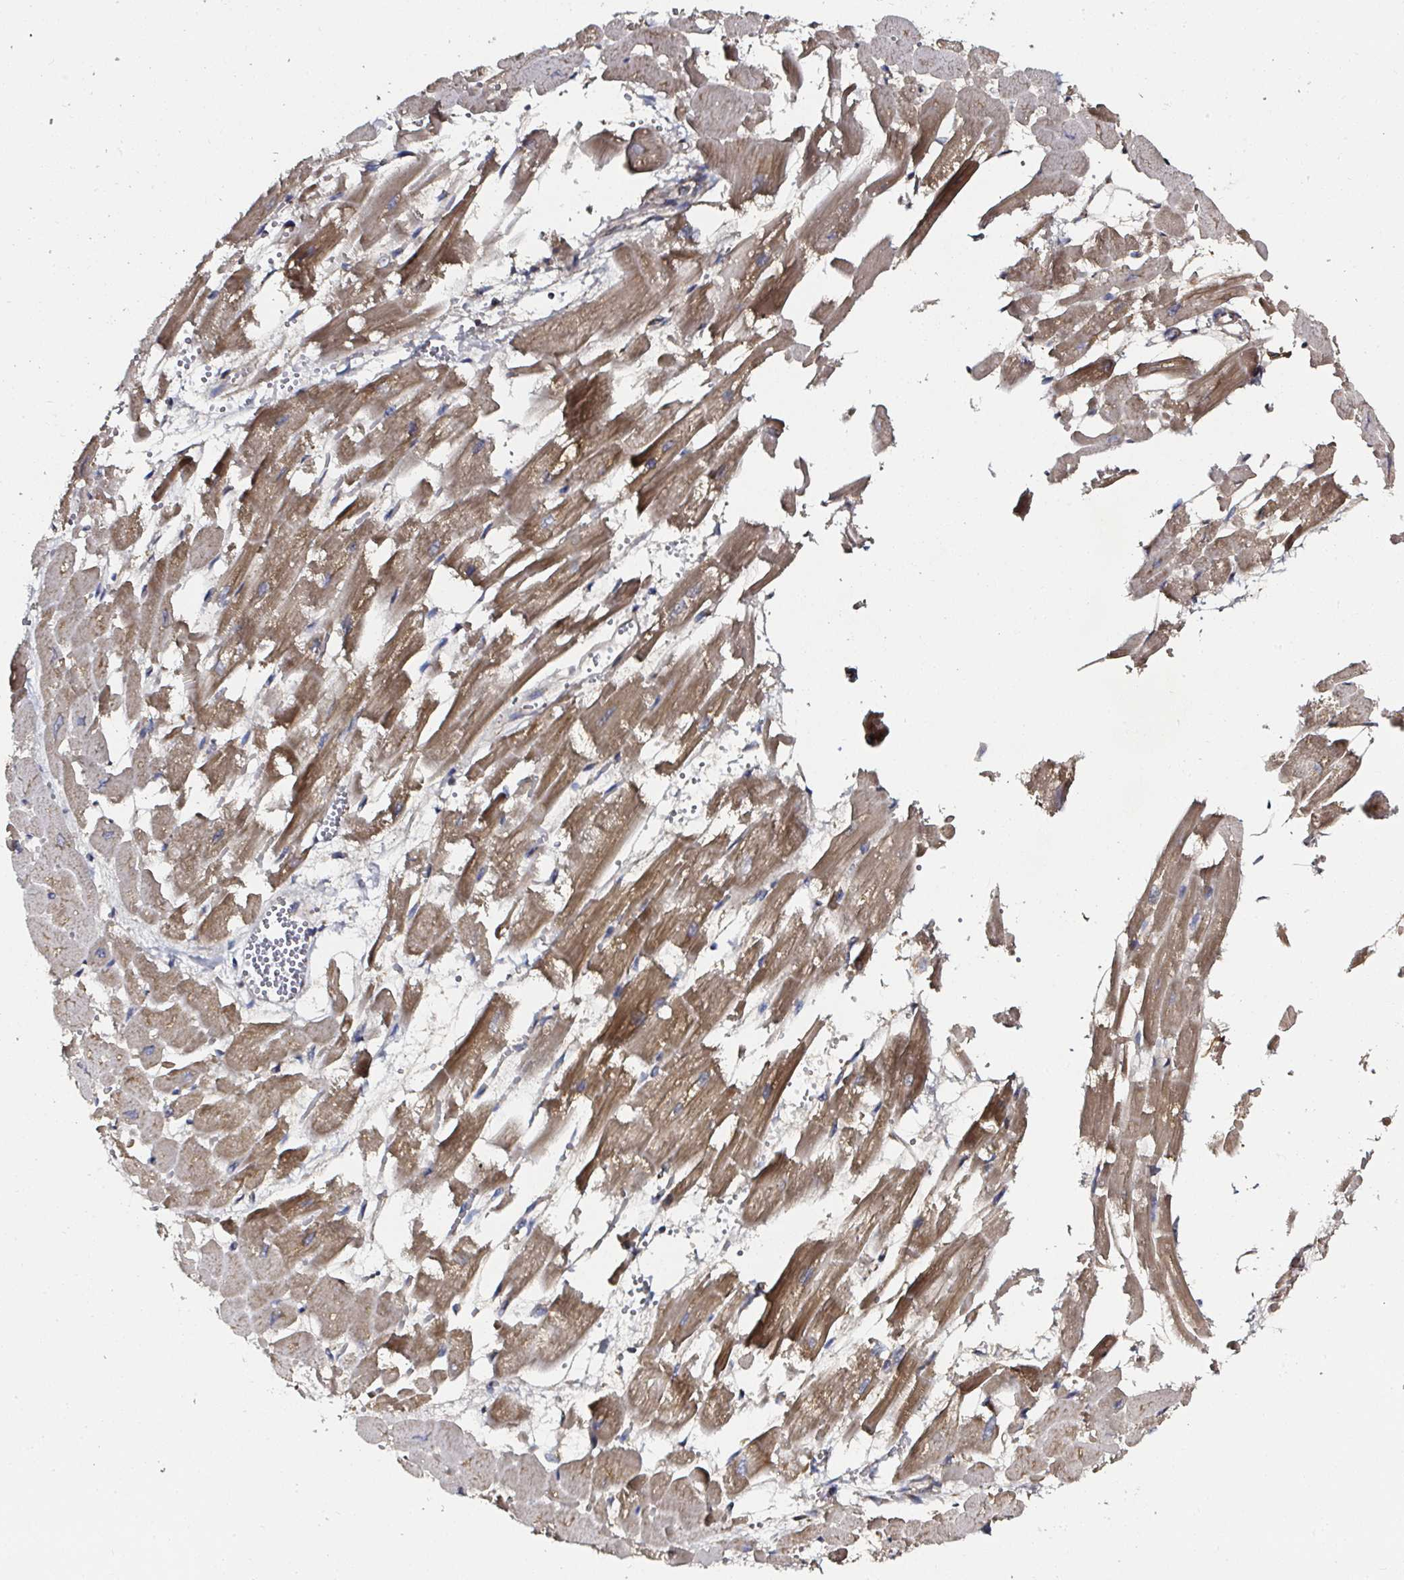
{"staining": {"intensity": "moderate", "quantity": ">75%", "location": "cytoplasmic/membranous"}, "tissue": "heart muscle", "cell_type": "Cardiomyocytes", "image_type": "normal", "snomed": [{"axis": "morphology", "description": "Normal tissue, NOS"}, {"axis": "topography", "description": "Heart"}], "caption": "This is a photomicrograph of IHC staining of normal heart muscle, which shows moderate staining in the cytoplasmic/membranous of cardiomyocytes.", "gene": "ATAD3A", "patient": {"sex": "female", "age": 52}}